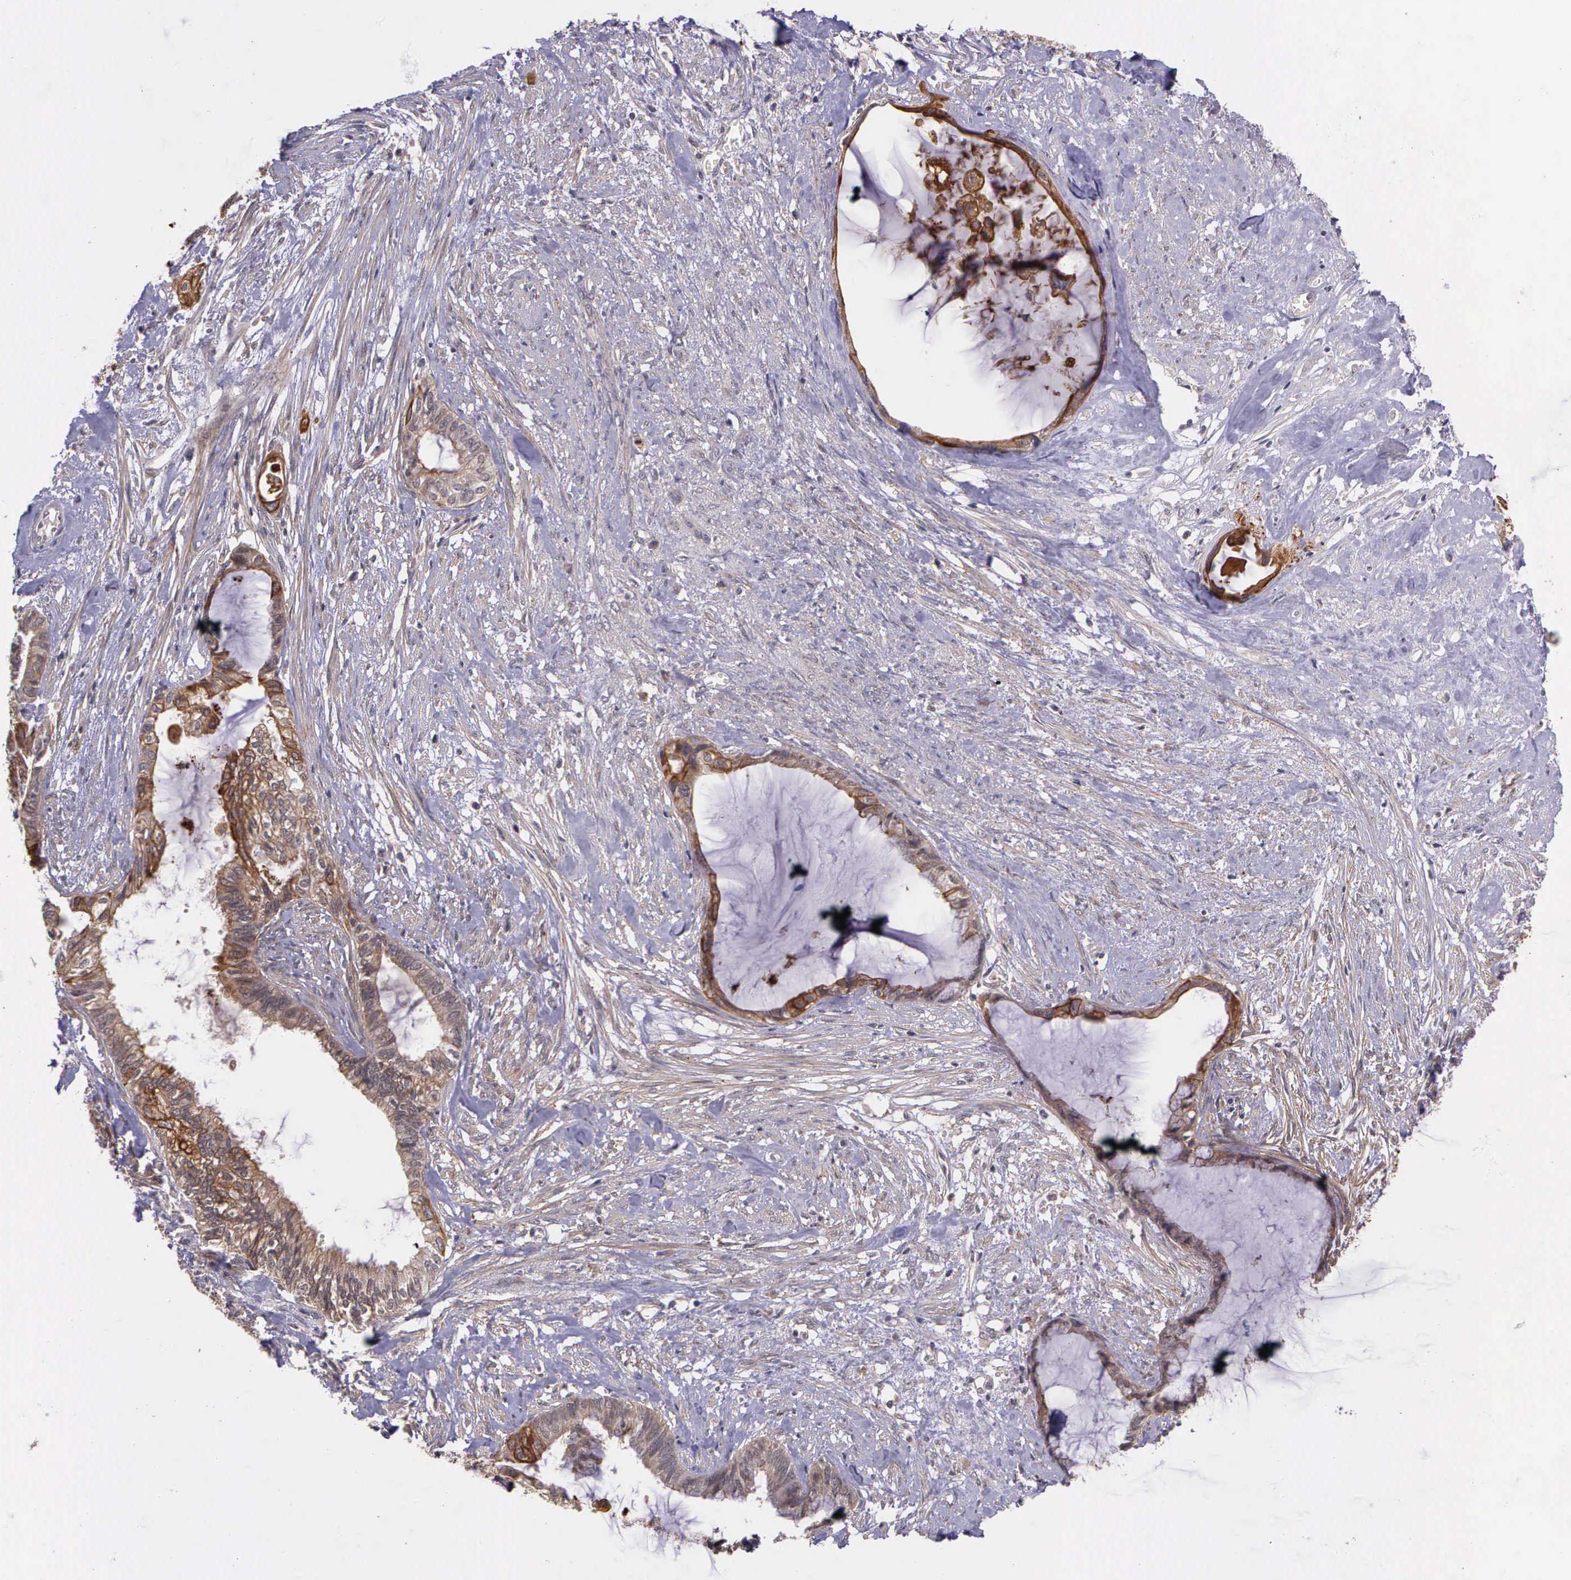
{"staining": {"intensity": "moderate", "quantity": "25%-75%", "location": "cytoplasmic/membranous"}, "tissue": "endometrial cancer", "cell_type": "Tumor cells", "image_type": "cancer", "snomed": [{"axis": "morphology", "description": "Adenocarcinoma, NOS"}, {"axis": "topography", "description": "Endometrium"}], "caption": "This histopathology image exhibits adenocarcinoma (endometrial) stained with immunohistochemistry (IHC) to label a protein in brown. The cytoplasmic/membranous of tumor cells show moderate positivity for the protein. Nuclei are counter-stained blue.", "gene": "PRICKLE3", "patient": {"sex": "female", "age": 86}}